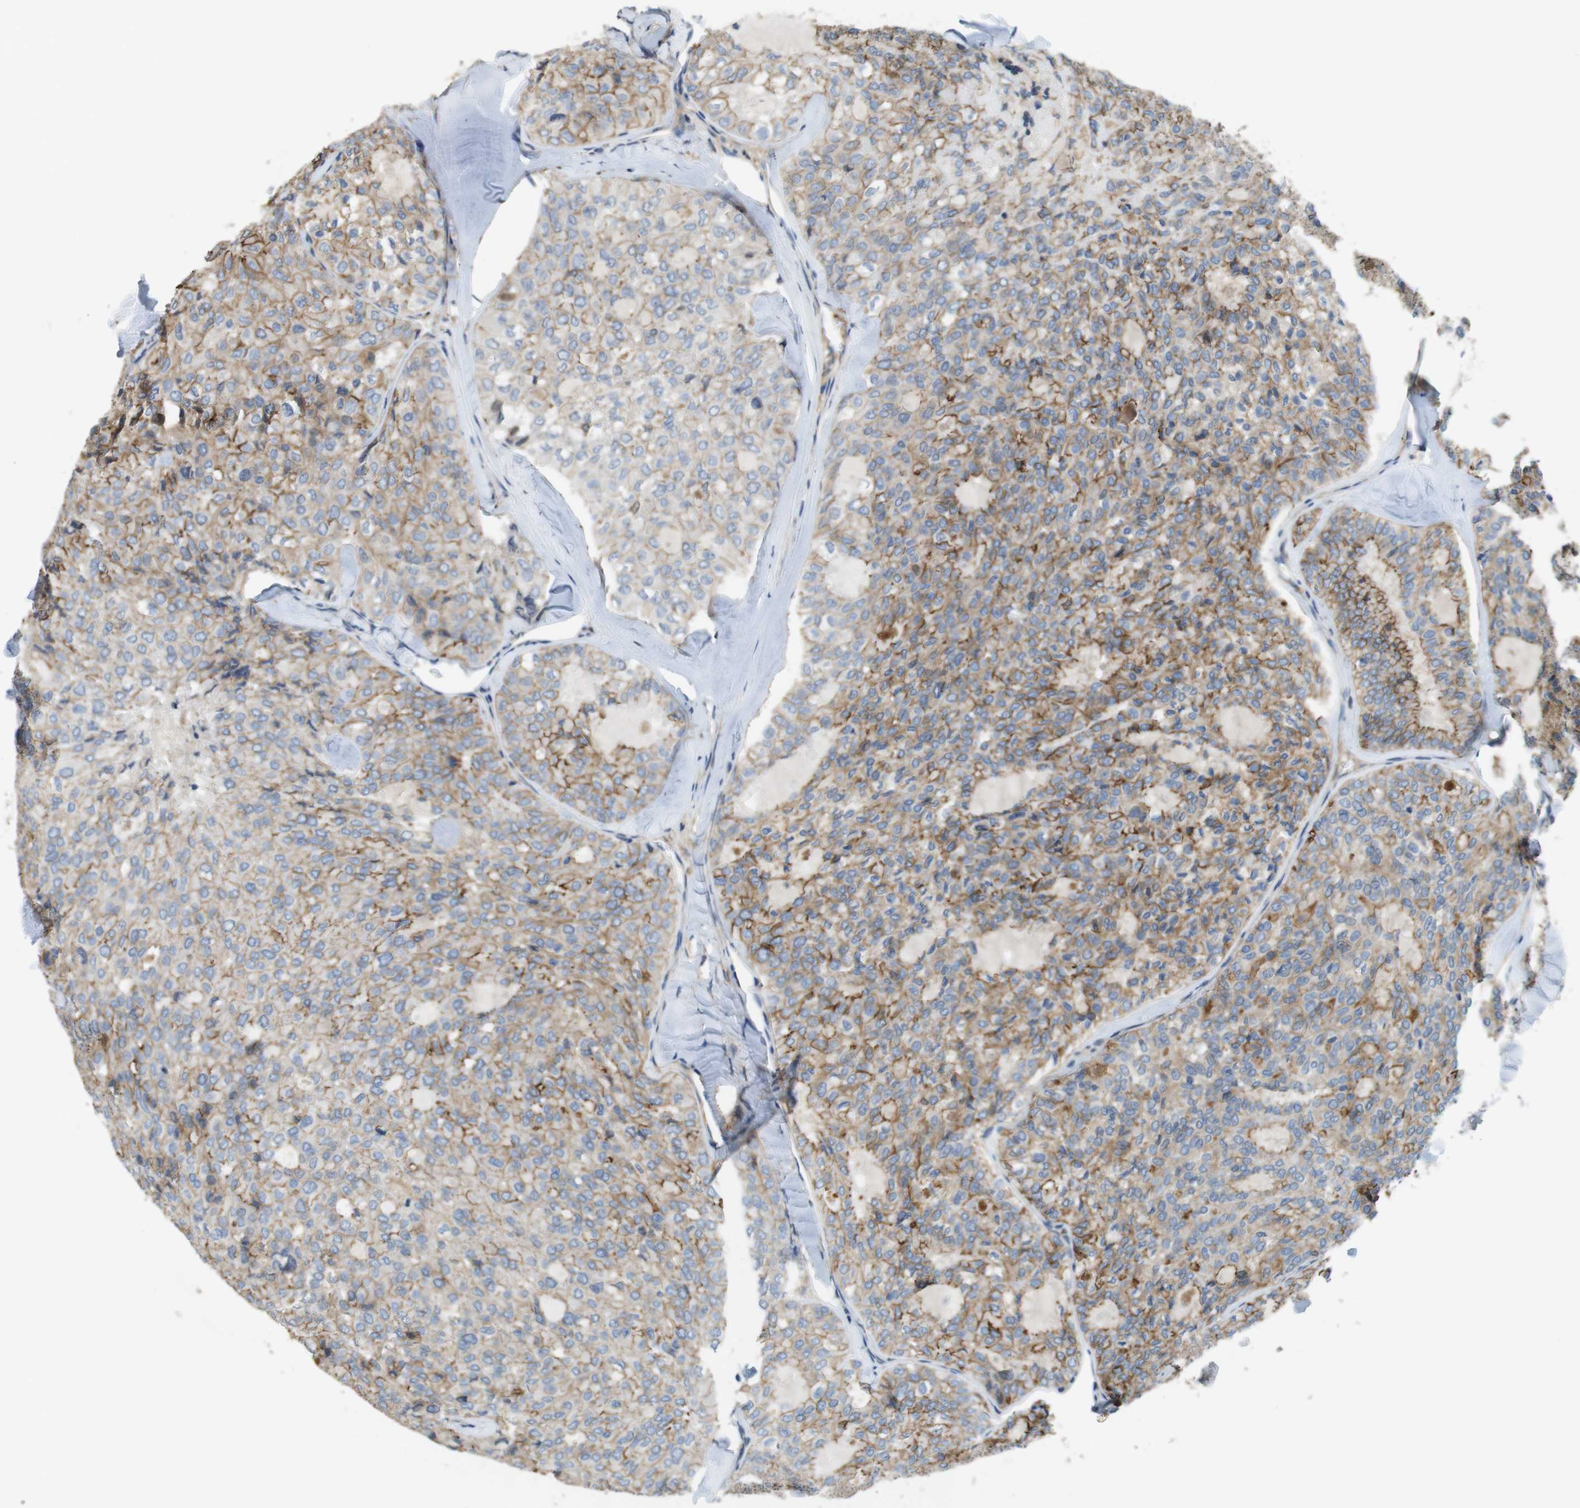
{"staining": {"intensity": "moderate", "quantity": ">75%", "location": "cytoplasmic/membranous"}, "tissue": "thyroid cancer", "cell_type": "Tumor cells", "image_type": "cancer", "snomed": [{"axis": "morphology", "description": "Follicular adenoma carcinoma, NOS"}, {"axis": "topography", "description": "Thyroid gland"}], "caption": "Follicular adenoma carcinoma (thyroid) stained for a protein demonstrates moderate cytoplasmic/membranous positivity in tumor cells.", "gene": "PCDH10", "patient": {"sex": "male", "age": 75}}